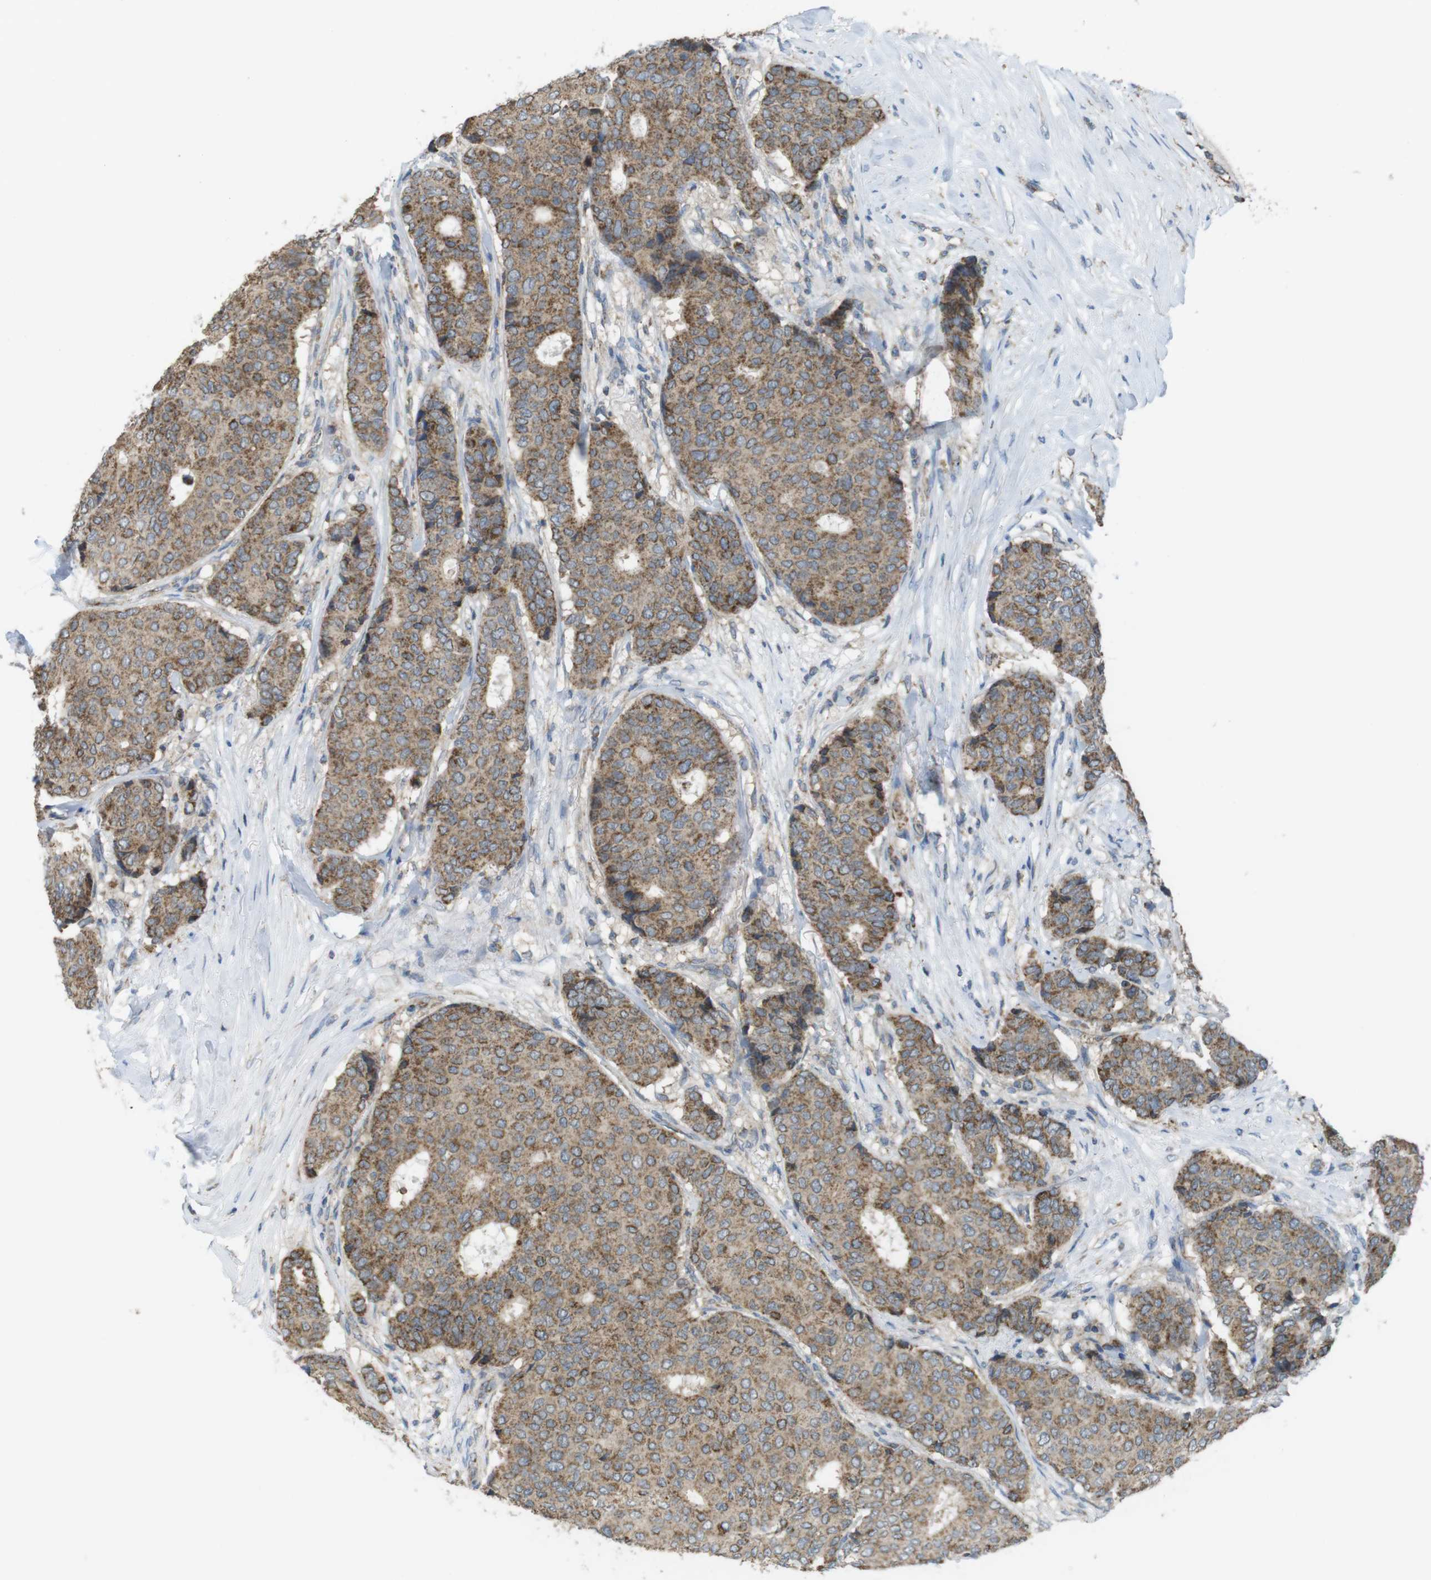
{"staining": {"intensity": "moderate", "quantity": ">75%", "location": "cytoplasmic/membranous"}, "tissue": "breast cancer", "cell_type": "Tumor cells", "image_type": "cancer", "snomed": [{"axis": "morphology", "description": "Duct carcinoma"}, {"axis": "topography", "description": "Breast"}], "caption": "Invasive ductal carcinoma (breast) was stained to show a protein in brown. There is medium levels of moderate cytoplasmic/membranous staining in about >75% of tumor cells.", "gene": "GRIK2", "patient": {"sex": "female", "age": 75}}